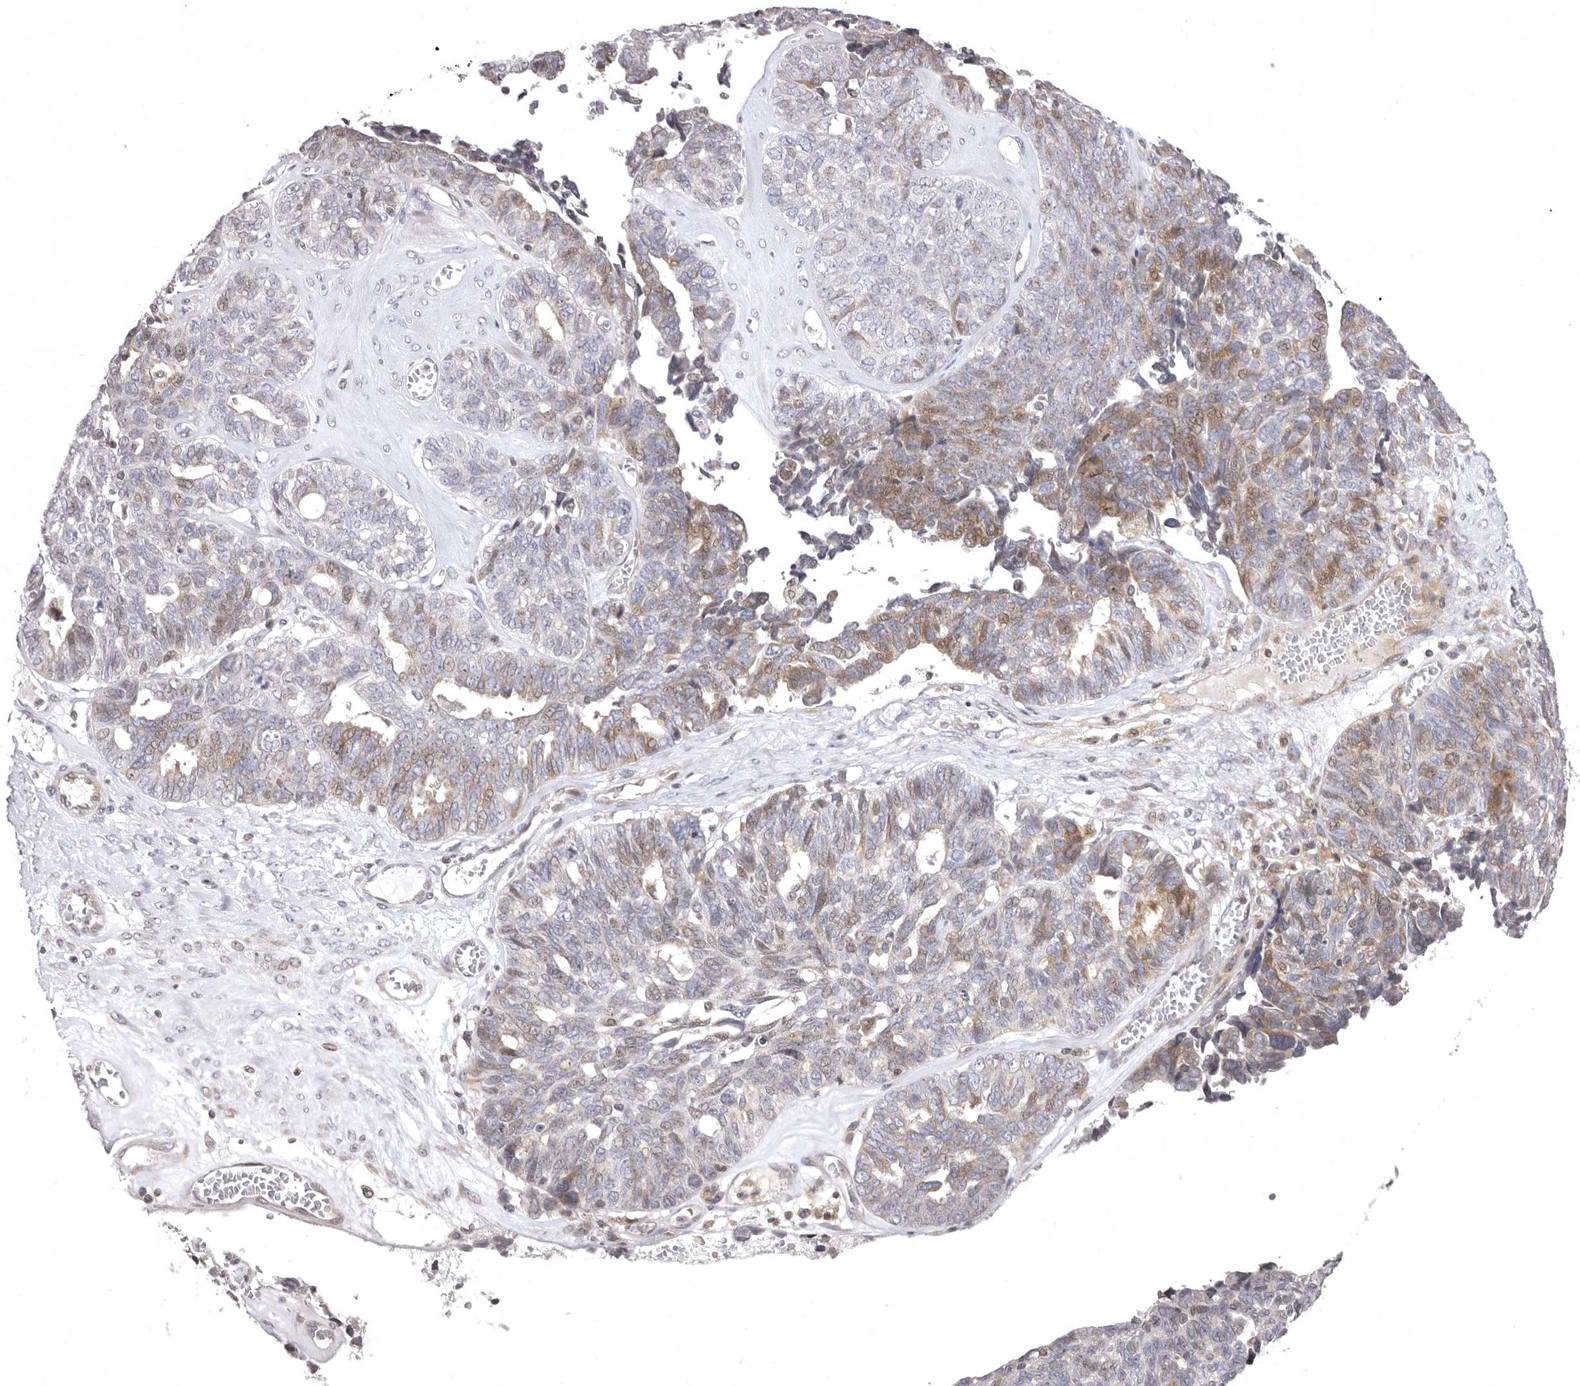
{"staining": {"intensity": "moderate", "quantity": "25%-75%", "location": "cytoplasmic/membranous,nuclear"}, "tissue": "ovarian cancer", "cell_type": "Tumor cells", "image_type": "cancer", "snomed": [{"axis": "morphology", "description": "Cystadenocarcinoma, serous, NOS"}, {"axis": "topography", "description": "Ovary"}], "caption": "Tumor cells demonstrate moderate cytoplasmic/membranous and nuclear staining in about 25%-75% of cells in serous cystadenocarcinoma (ovarian). Ihc stains the protein of interest in brown and the nuclei are stained blue.", "gene": "AZIN1", "patient": {"sex": "female", "age": 79}}